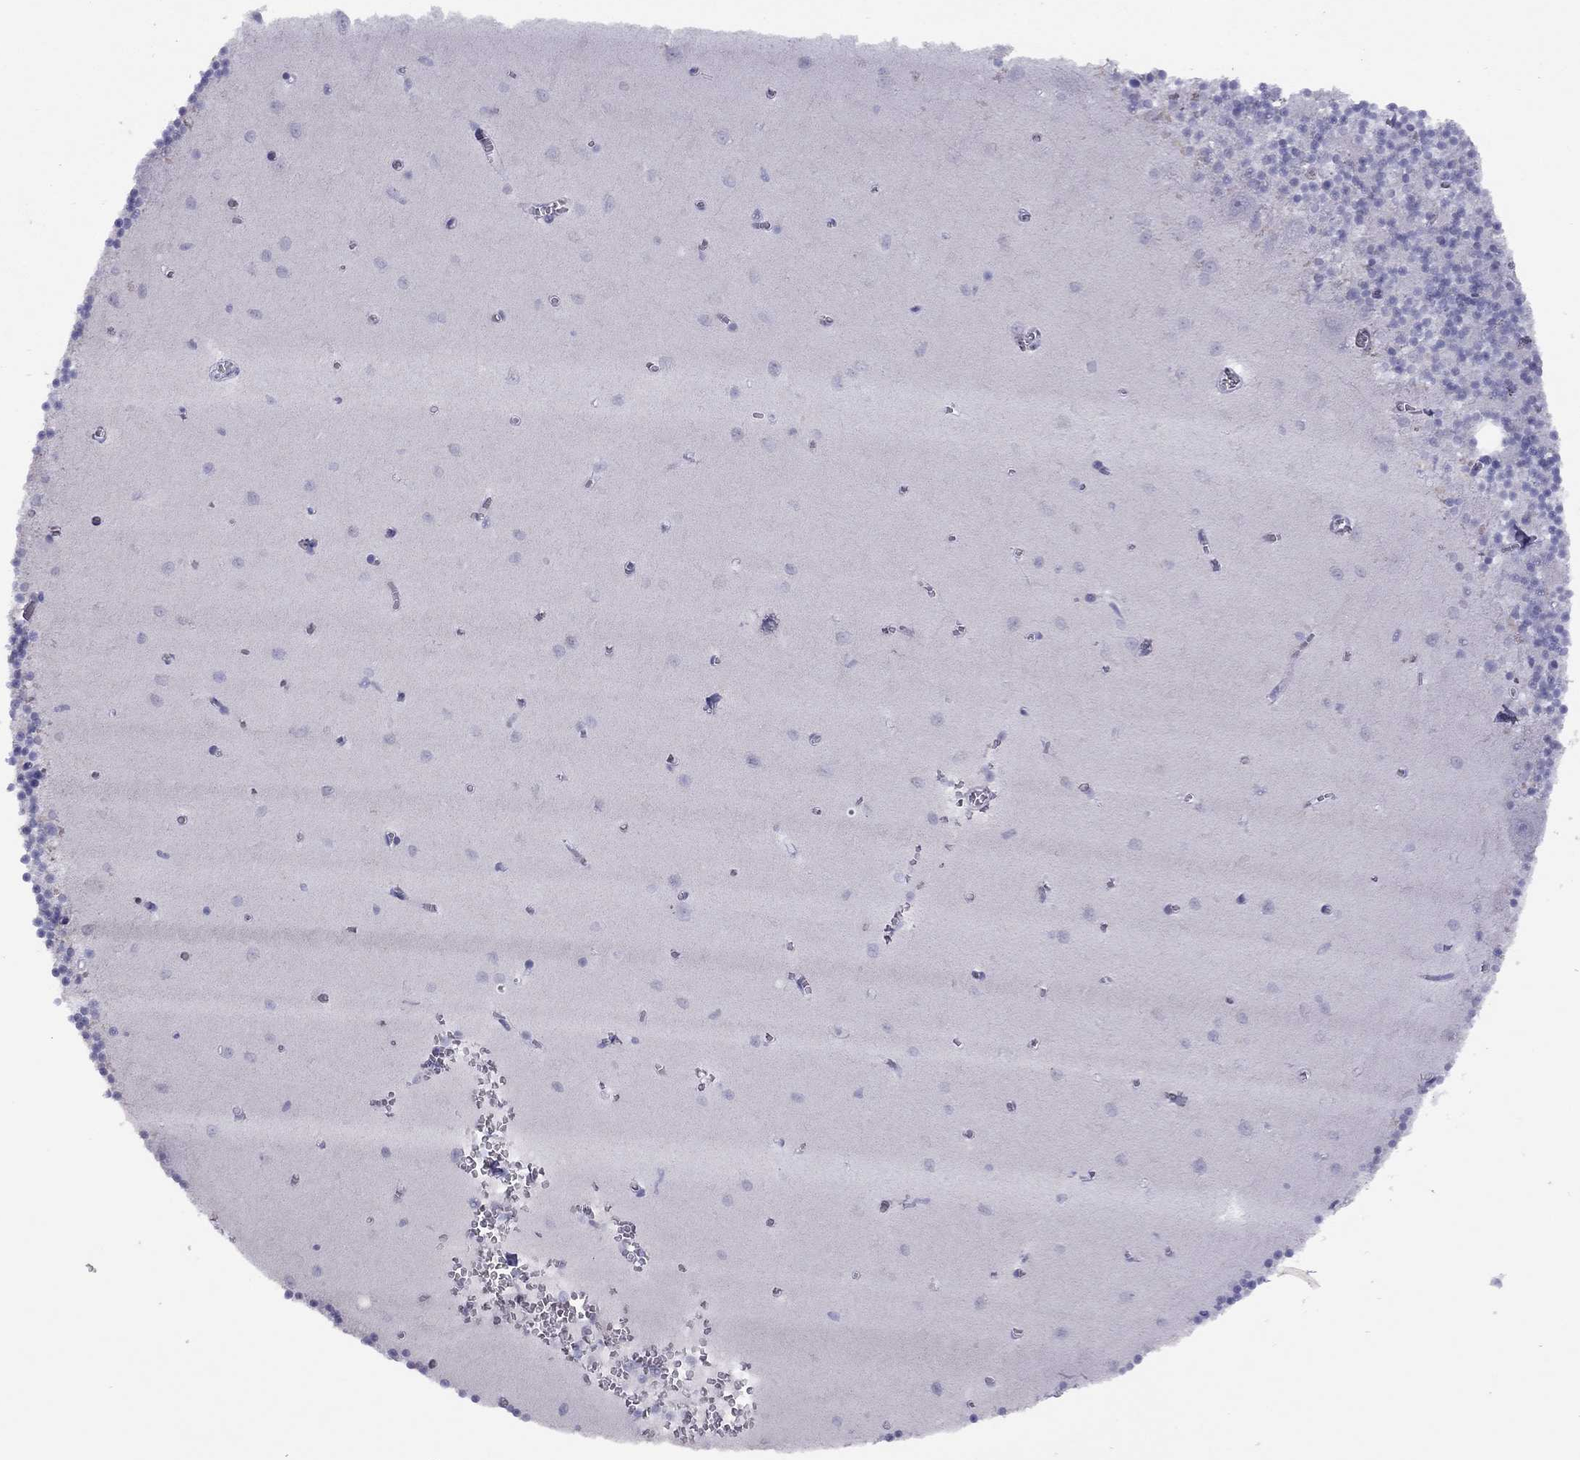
{"staining": {"intensity": "negative", "quantity": "none", "location": "none"}, "tissue": "cerebellum", "cell_type": "Cells in granular layer", "image_type": "normal", "snomed": [{"axis": "morphology", "description": "Normal tissue, NOS"}, {"axis": "topography", "description": "Cerebellum"}], "caption": "Photomicrograph shows no significant protein staining in cells in granular layer of benign cerebellum.", "gene": "MUC16", "patient": {"sex": "female", "age": 64}}